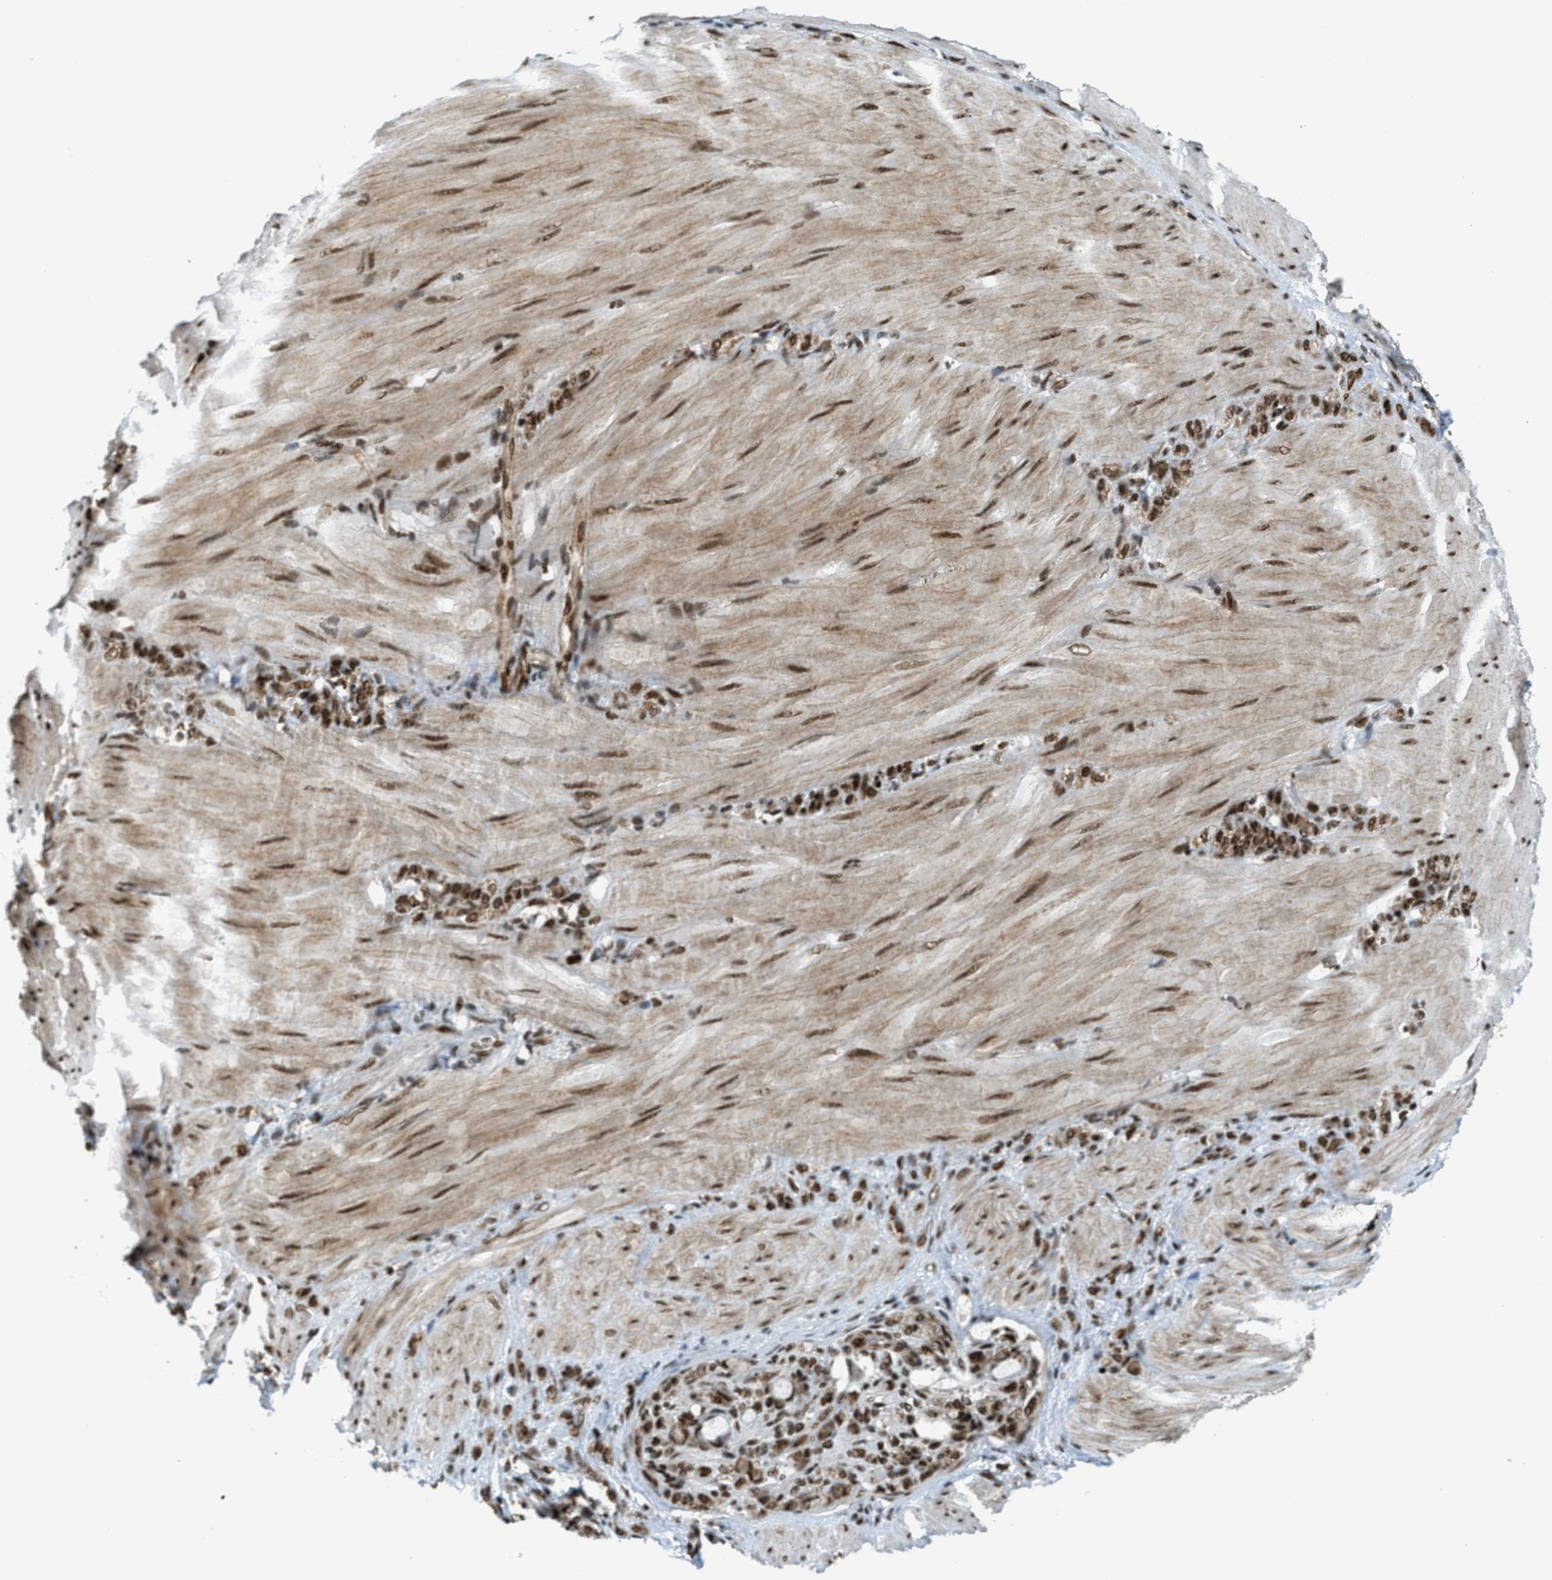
{"staining": {"intensity": "moderate", "quantity": ">75%", "location": "nuclear"}, "tissue": "stomach cancer", "cell_type": "Tumor cells", "image_type": "cancer", "snomed": [{"axis": "morphology", "description": "Normal tissue, NOS"}, {"axis": "morphology", "description": "Adenocarcinoma, NOS"}, {"axis": "topography", "description": "Stomach"}], "caption": "DAB immunohistochemical staining of stomach cancer (adenocarcinoma) reveals moderate nuclear protein expression in about >75% of tumor cells. (Stains: DAB in brown, nuclei in blue, Microscopy: brightfield microscopy at high magnification).", "gene": "GABPB1", "patient": {"sex": "male", "age": 82}}